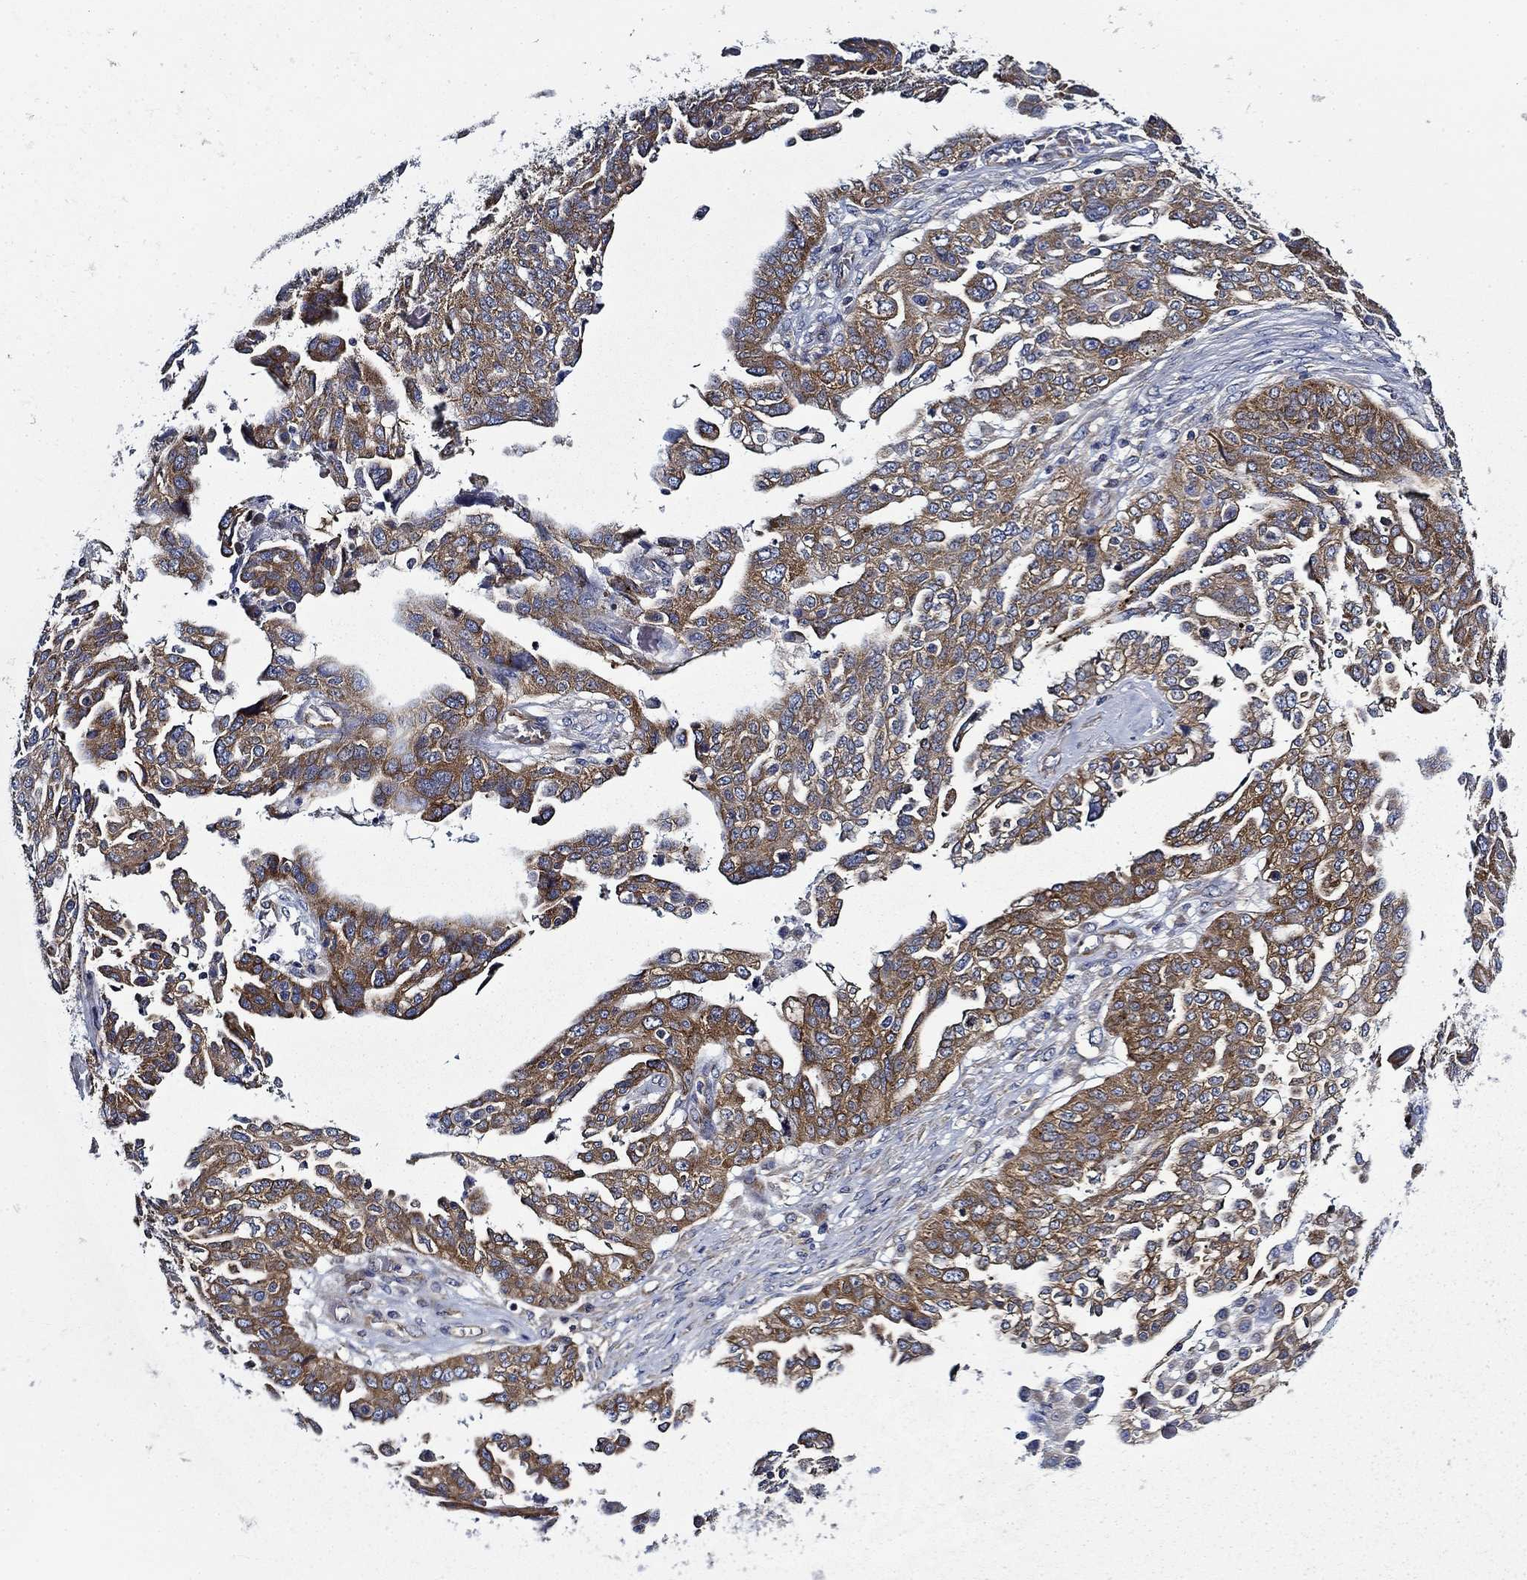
{"staining": {"intensity": "moderate", "quantity": ">75%", "location": "cytoplasmic/membranous"}, "tissue": "ovarian cancer", "cell_type": "Tumor cells", "image_type": "cancer", "snomed": [{"axis": "morphology", "description": "Cystadenocarcinoma, serous, NOS"}, {"axis": "topography", "description": "Ovary"}], "caption": "IHC histopathology image of neoplastic tissue: human ovarian serous cystadenocarcinoma stained using immunohistochemistry demonstrates medium levels of moderate protein expression localized specifically in the cytoplasmic/membranous of tumor cells, appearing as a cytoplasmic/membranous brown color.", "gene": "FXR1", "patient": {"sex": "female", "age": 67}}